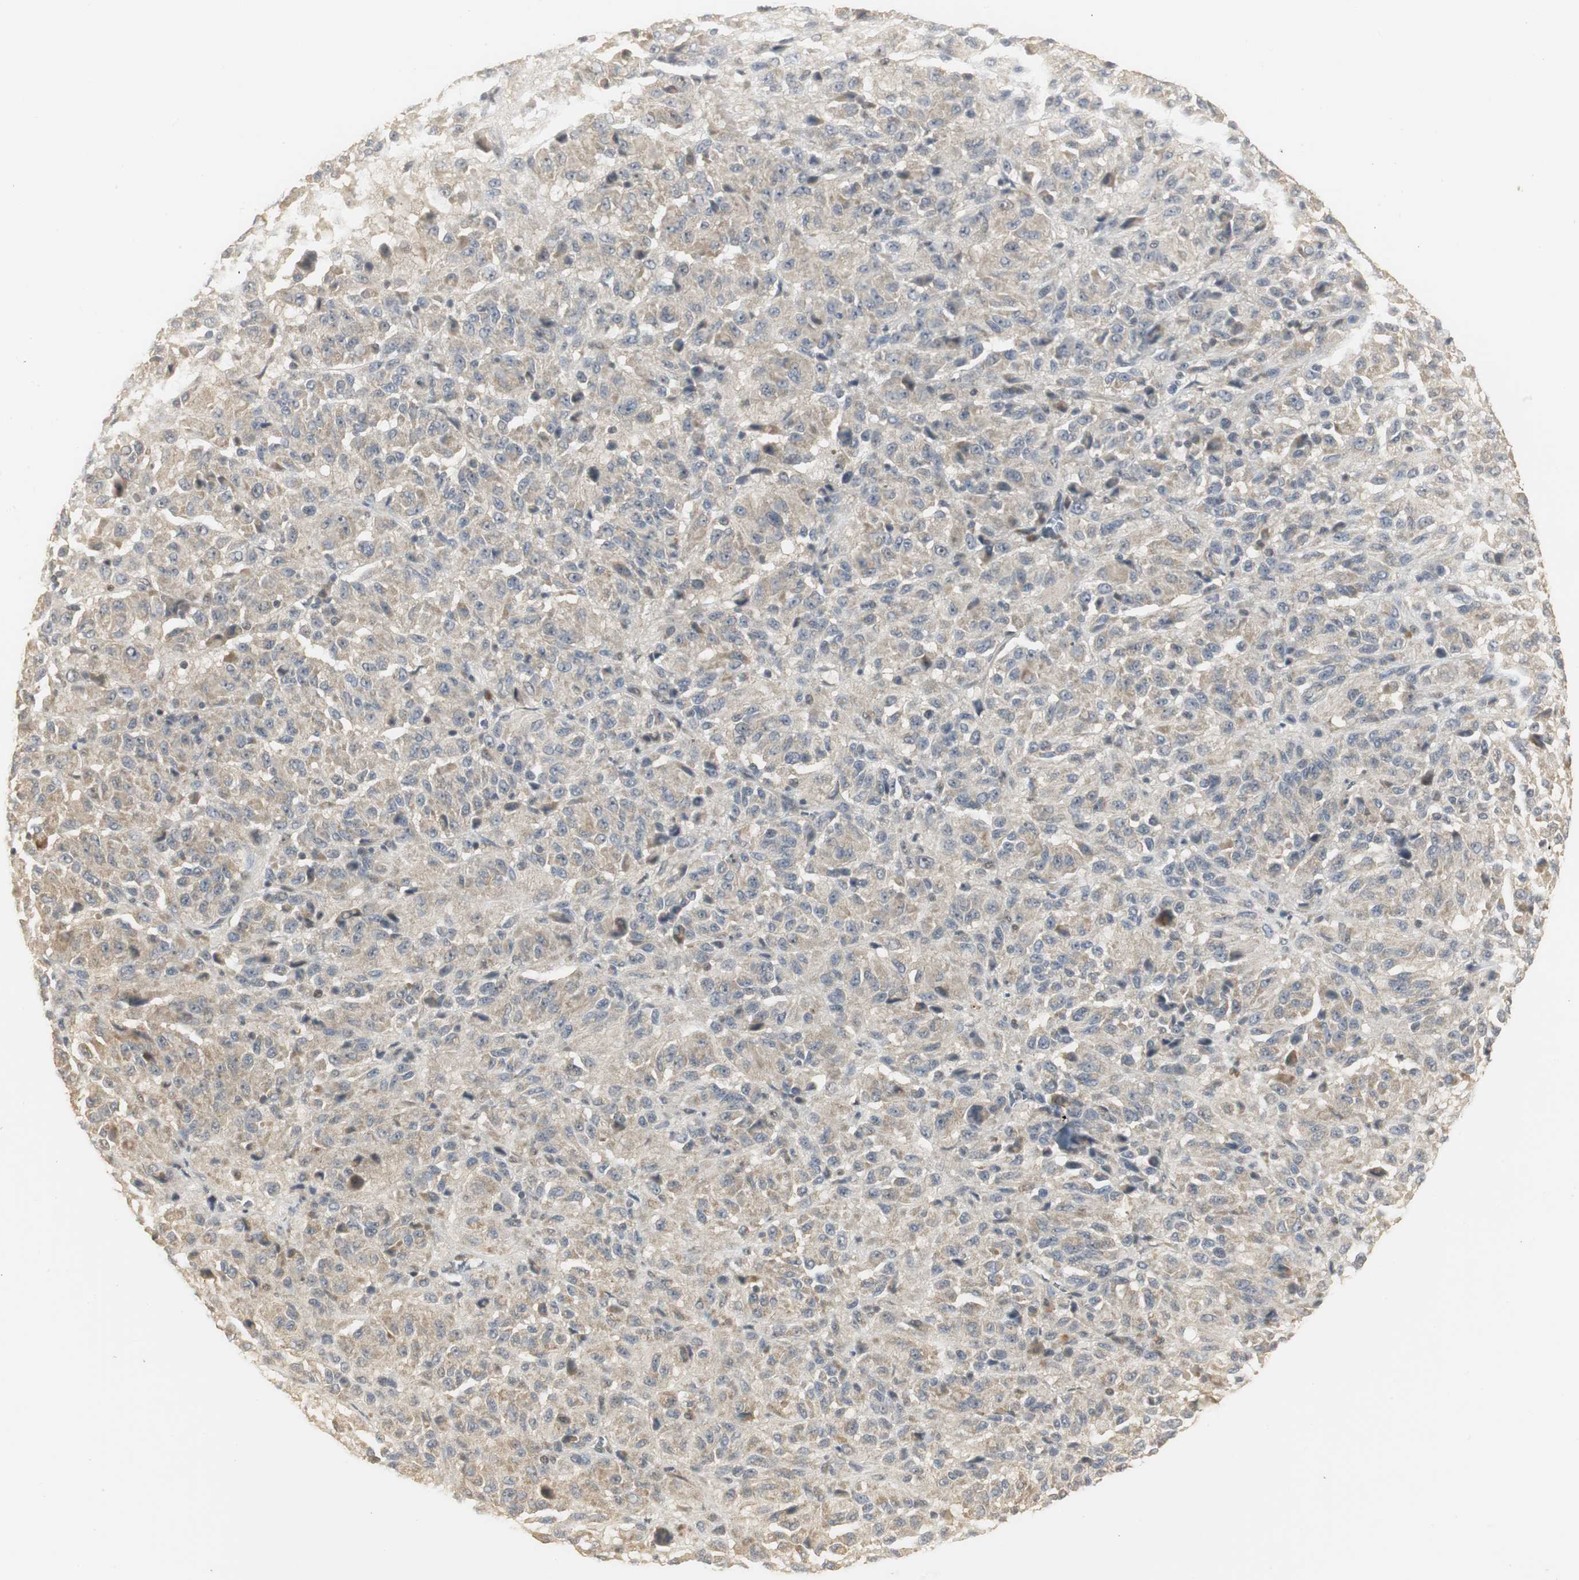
{"staining": {"intensity": "weak", "quantity": "25%-75%", "location": "cytoplasmic/membranous"}, "tissue": "melanoma", "cell_type": "Tumor cells", "image_type": "cancer", "snomed": [{"axis": "morphology", "description": "Malignant melanoma, Metastatic site"}, {"axis": "topography", "description": "Lung"}], "caption": "About 25%-75% of tumor cells in malignant melanoma (metastatic site) reveal weak cytoplasmic/membranous protein positivity as visualized by brown immunohistochemical staining.", "gene": "ELOA", "patient": {"sex": "male", "age": 64}}